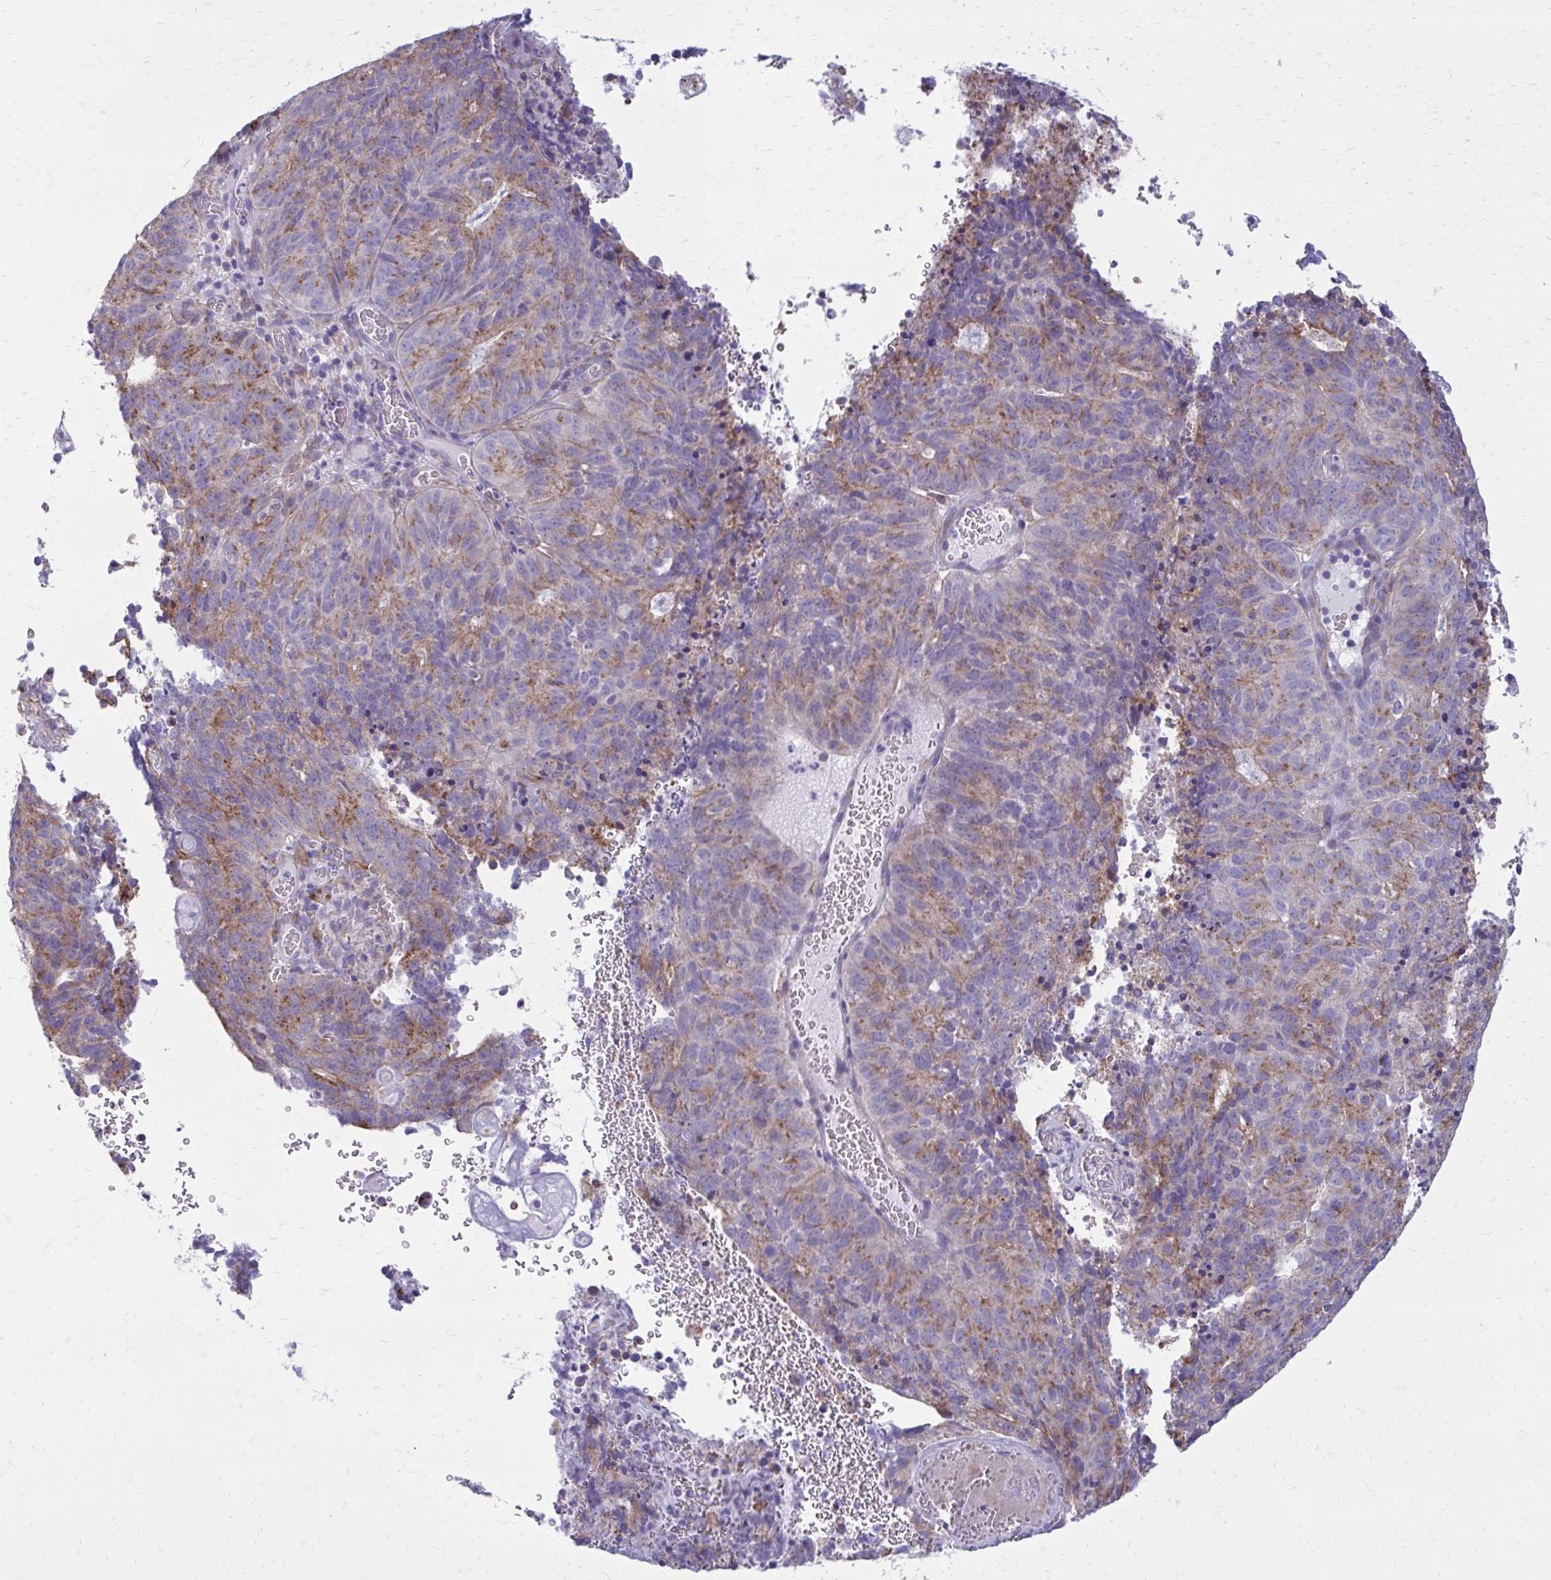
{"staining": {"intensity": "weak", "quantity": "25%-75%", "location": "cytoplasmic/membranous"}, "tissue": "cervical cancer", "cell_type": "Tumor cells", "image_type": "cancer", "snomed": [{"axis": "morphology", "description": "Adenocarcinoma, NOS"}, {"axis": "topography", "description": "Cervix"}], "caption": "This micrograph shows IHC staining of cervical adenocarcinoma, with low weak cytoplasmic/membranous staining in about 25%-75% of tumor cells.", "gene": "CLTA", "patient": {"sex": "female", "age": 38}}